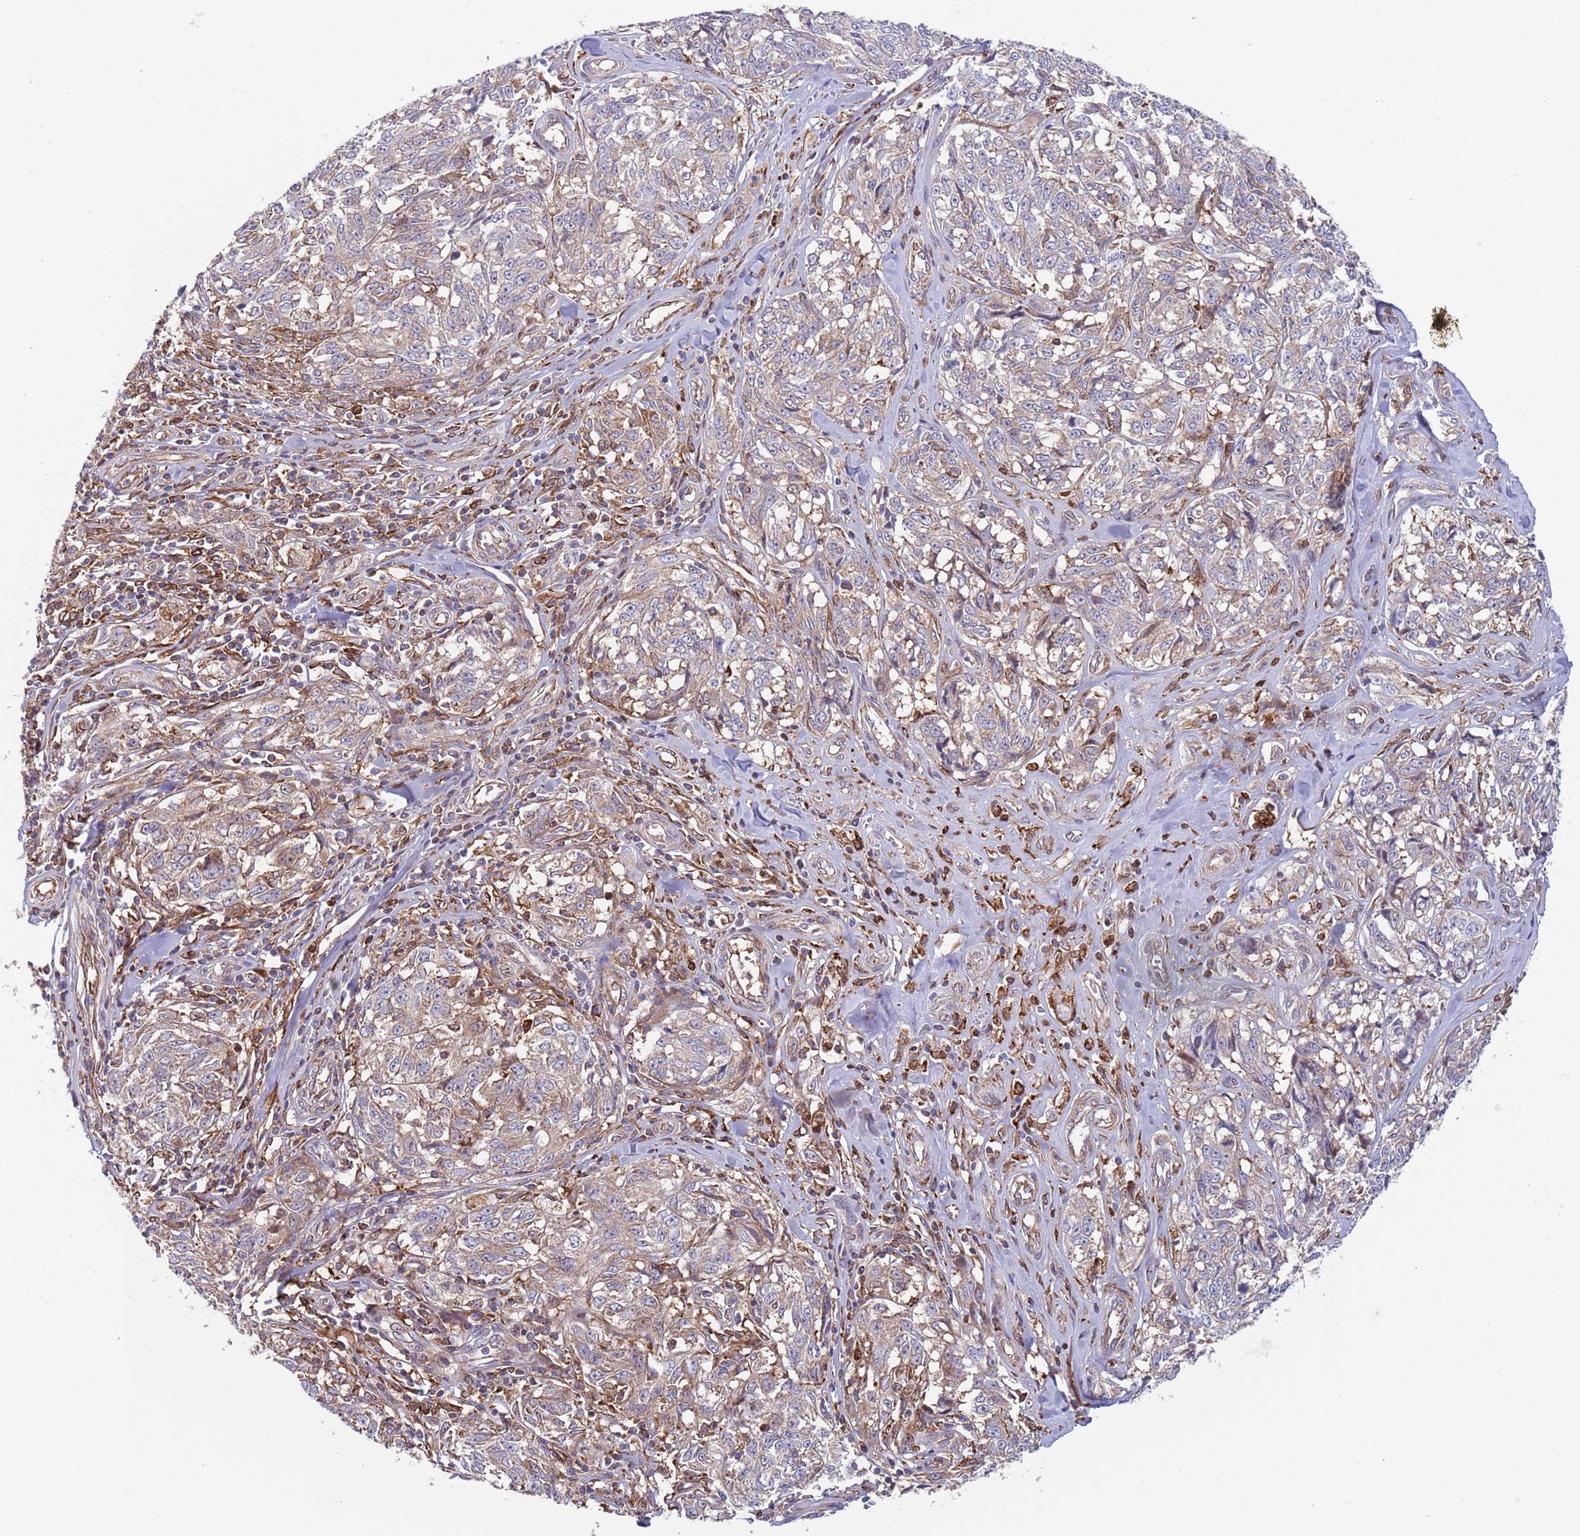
{"staining": {"intensity": "weak", "quantity": "25%-75%", "location": "cytoplasmic/membranous"}, "tissue": "melanoma", "cell_type": "Tumor cells", "image_type": "cancer", "snomed": [{"axis": "morphology", "description": "Normal tissue, NOS"}, {"axis": "morphology", "description": "Malignant melanoma, NOS"}, {"axis": "topography", "description": "Skin"}], "caption": "Tumor cells display low levels of weak cytoplasmic/membranous staining in approximately 25%-75% of cells in human melanoma.", "gene": "ZMYM5", "patient": {"sex": "female", "age": 64}}